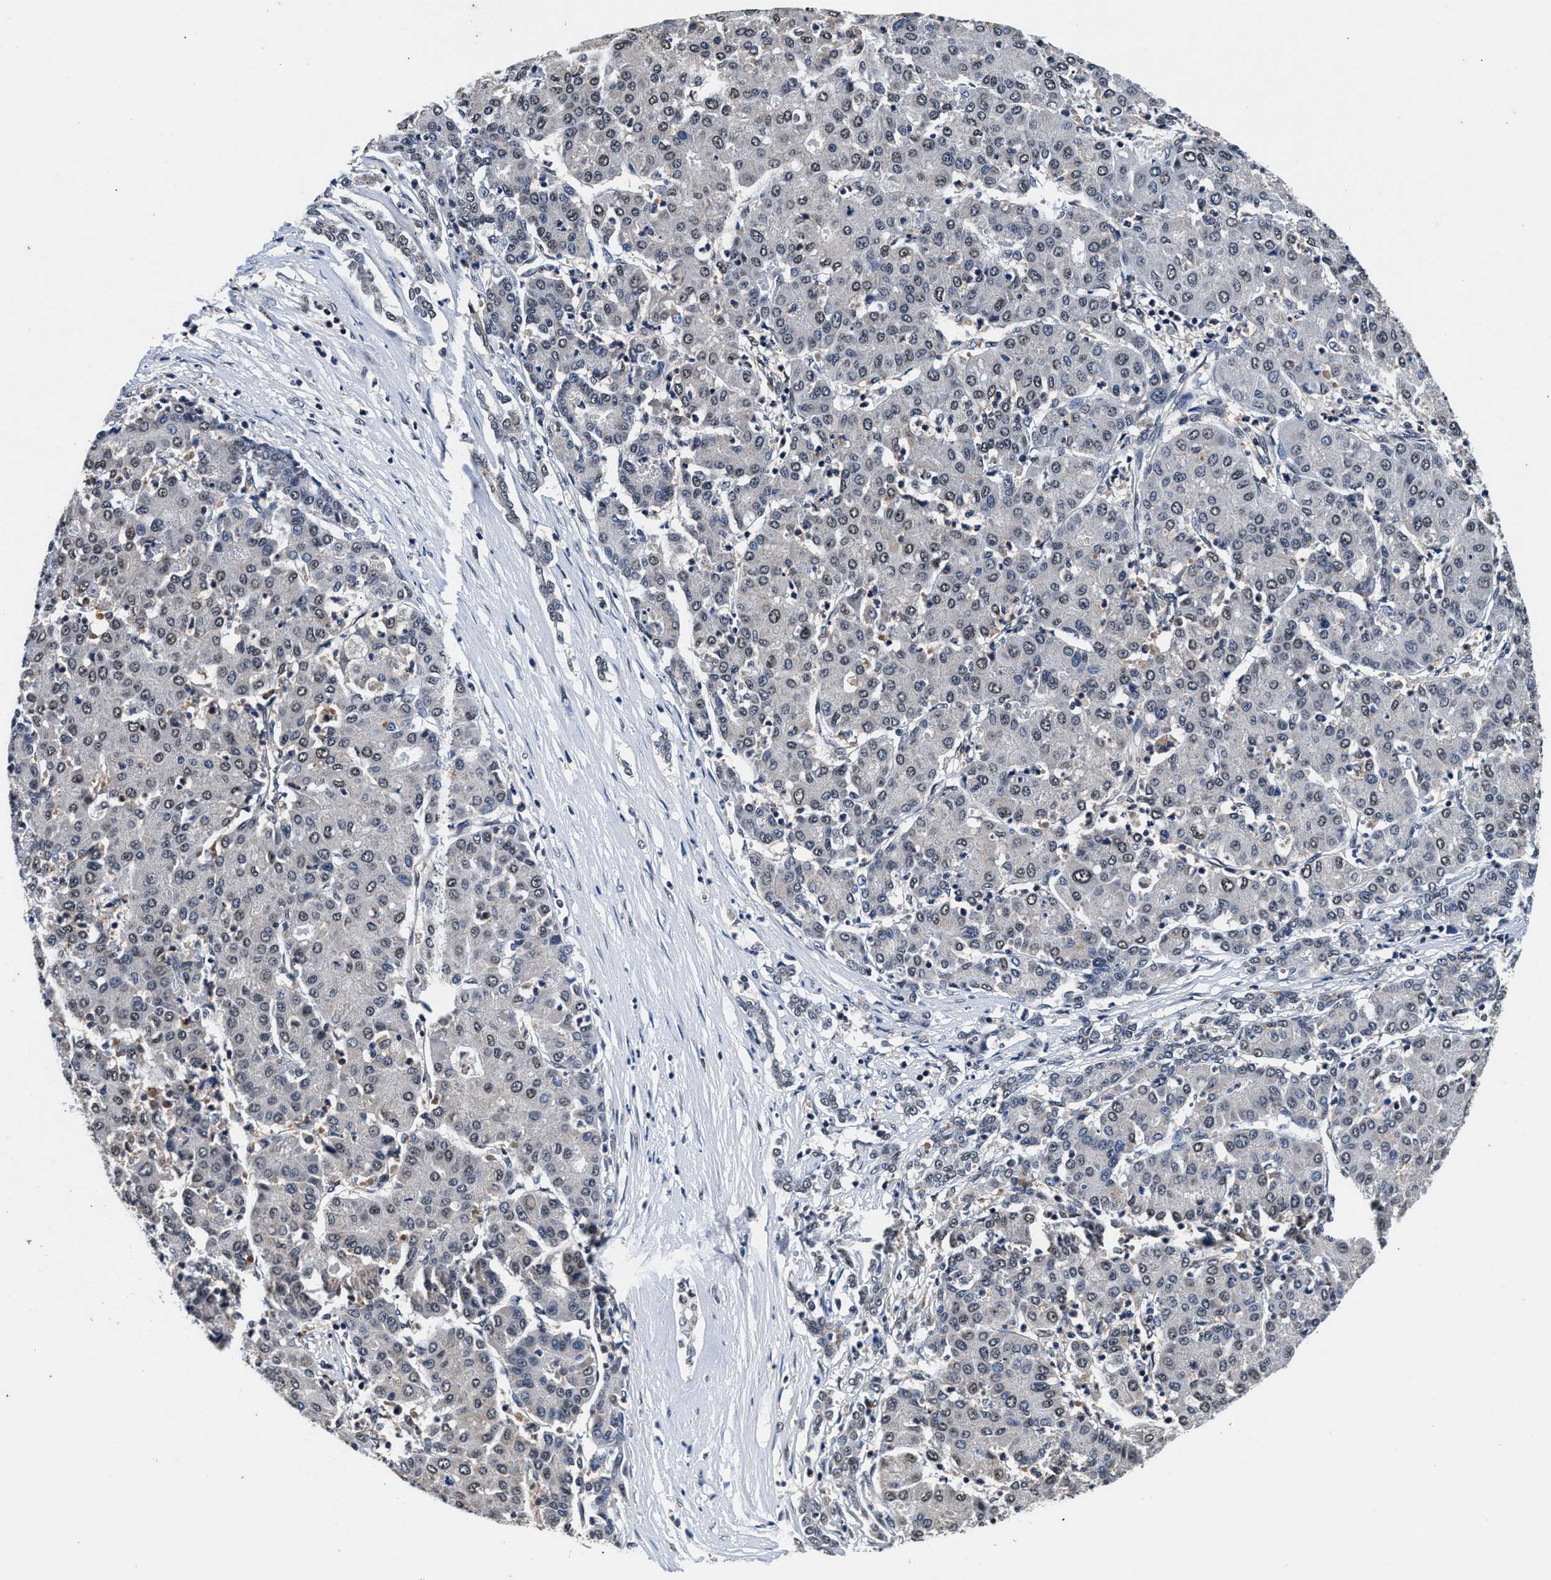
{"staining": {"intensity": "weak", "quantity": "25%-75%", "location": "nuclear"}, "tissue": "liver cancer", "cell_type": "Tumor cells", "image_type": "cancer", "snomed": [{"axis": "morphology", "description": "Carcinoma, Hepatocellular, NOS"}, {"axis": "topography", "description": "Liver"}], "caption": "DAB (3,3'-diaminobenzidine) immunohistochemical staining of human liver cancer (hepatocellular carcinoma) demonstrates weak nuclear protein expression in approximately 25%-75% of tumor cells. (Brightfield microscopy of DAB IHC at high magnification).", "gene": "USP16", "patient": {"sex": "male", "age": 65}}